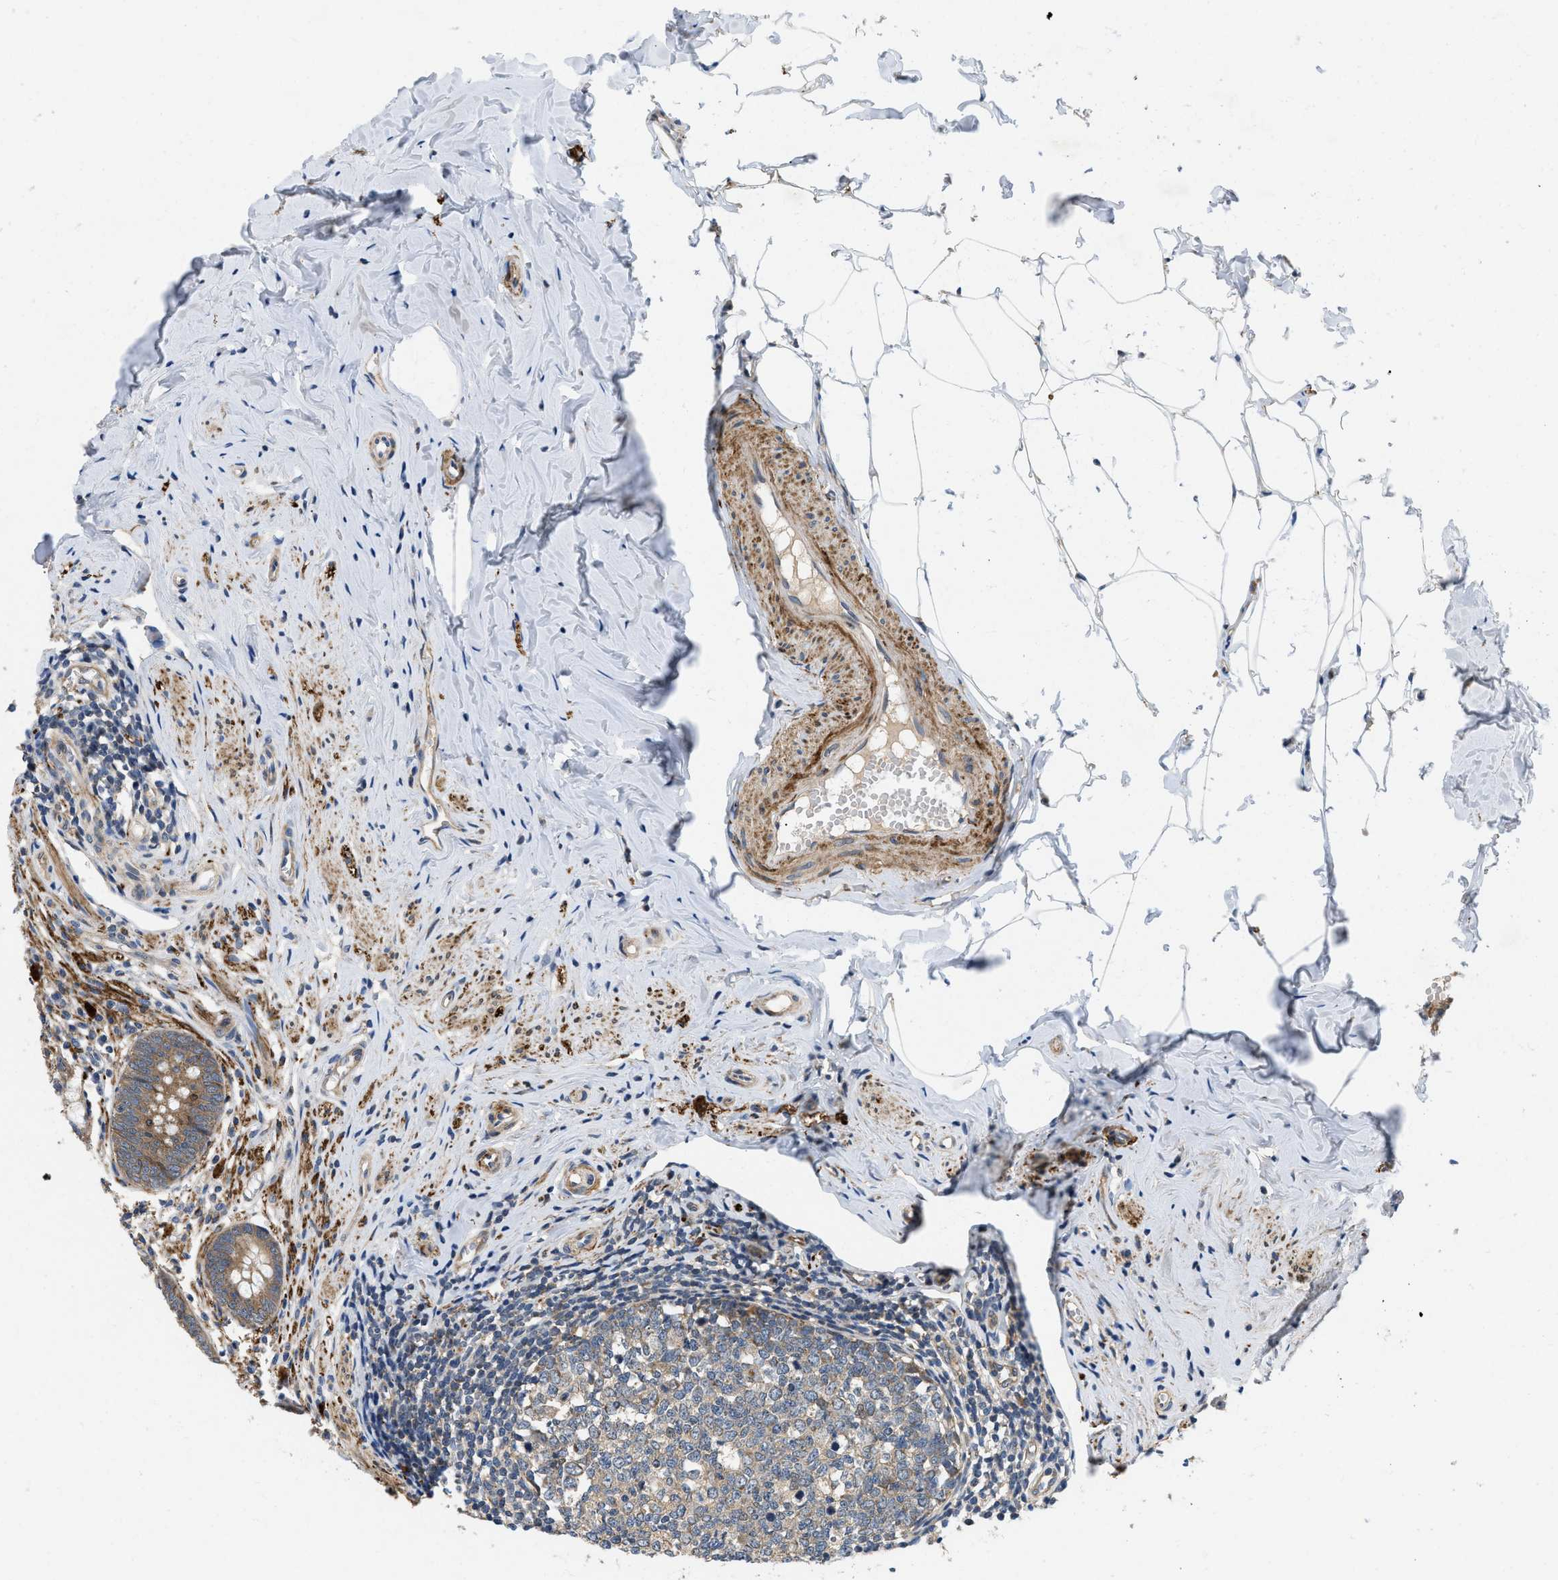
{"staining": {"intensity": "moderate", "quantity": ">75%", "location": "cytoplasmic/membranous"}, "tissue": "appendix", "cell_type": "Glandular cells", "image_type": "normal", "snomed": [{"axis": "morphology", "description": "Normal tissue, NOS"}, {"axis": "topography", "description": "Appendix"}], "caption": "Appendix stained with immunohistochemistry (IHC) demonstrates moderate cytoplasmic/membranous staining in about >75% of glandular cells. Ihc stains the protein of interest in brown and the nuclei are stained blue.", "gene": "ZNF599", "patient": {"sex": "male", "age": 56}}